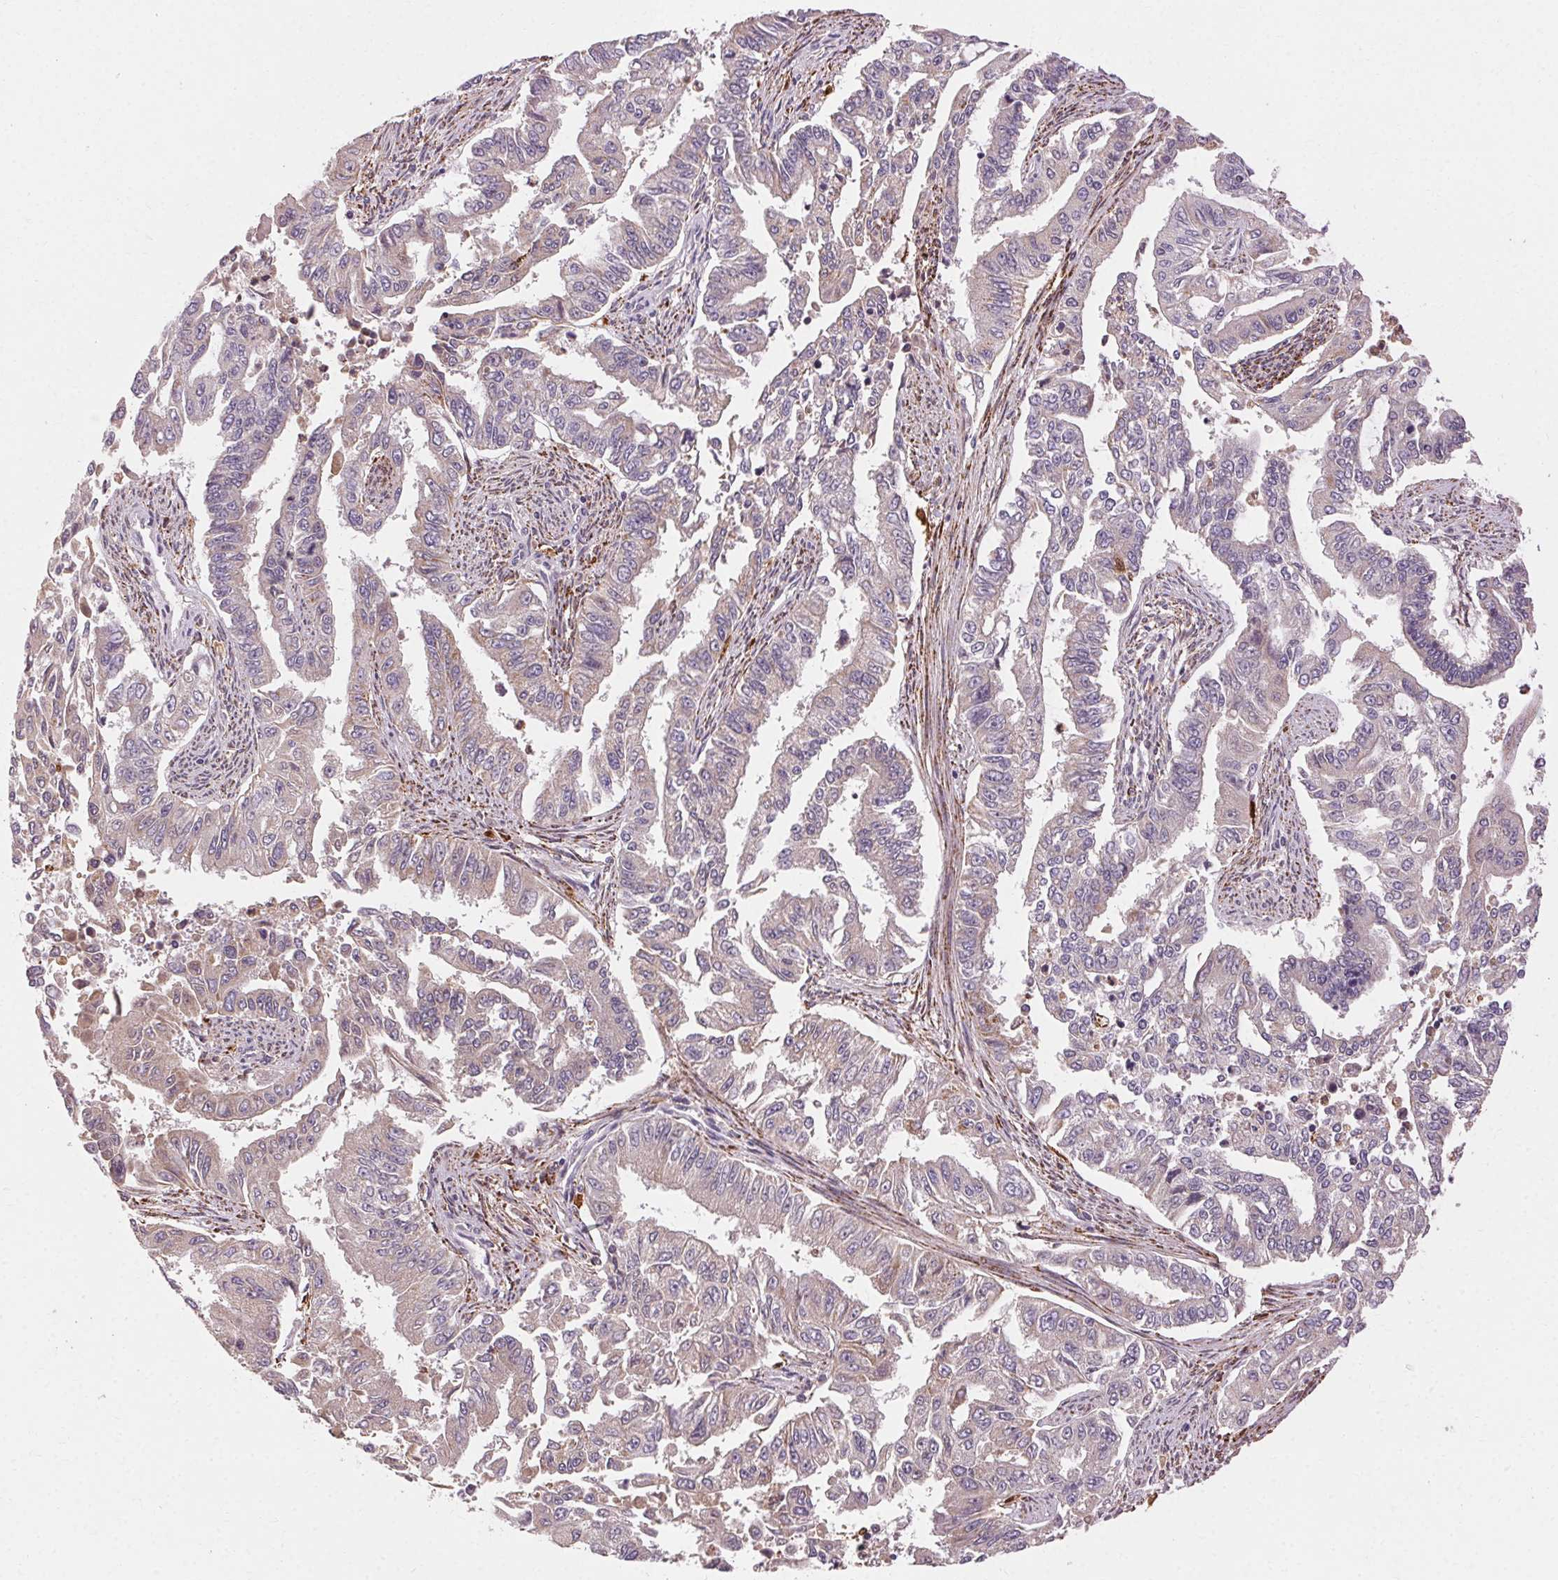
{"staining": {"intensity": "negative", "quantity": "none", "location": "none"}, "tissue": "endometrial cancer", "cell_type": "Tumor cells", "image_type": "cancer", "snomed": [{"axis": "morphology", "description": "Adenocarcinoma, NOS"}, {"axis": "topography", "description": "Uterus"}], "caption": "Protein analysis of adenocarcinoma (endometrial) exhibits no significant staining in tumor cells. Nuclei are stained in blue.", "gene": "REP15", "patient": {"sex": "female", "age": 59}}